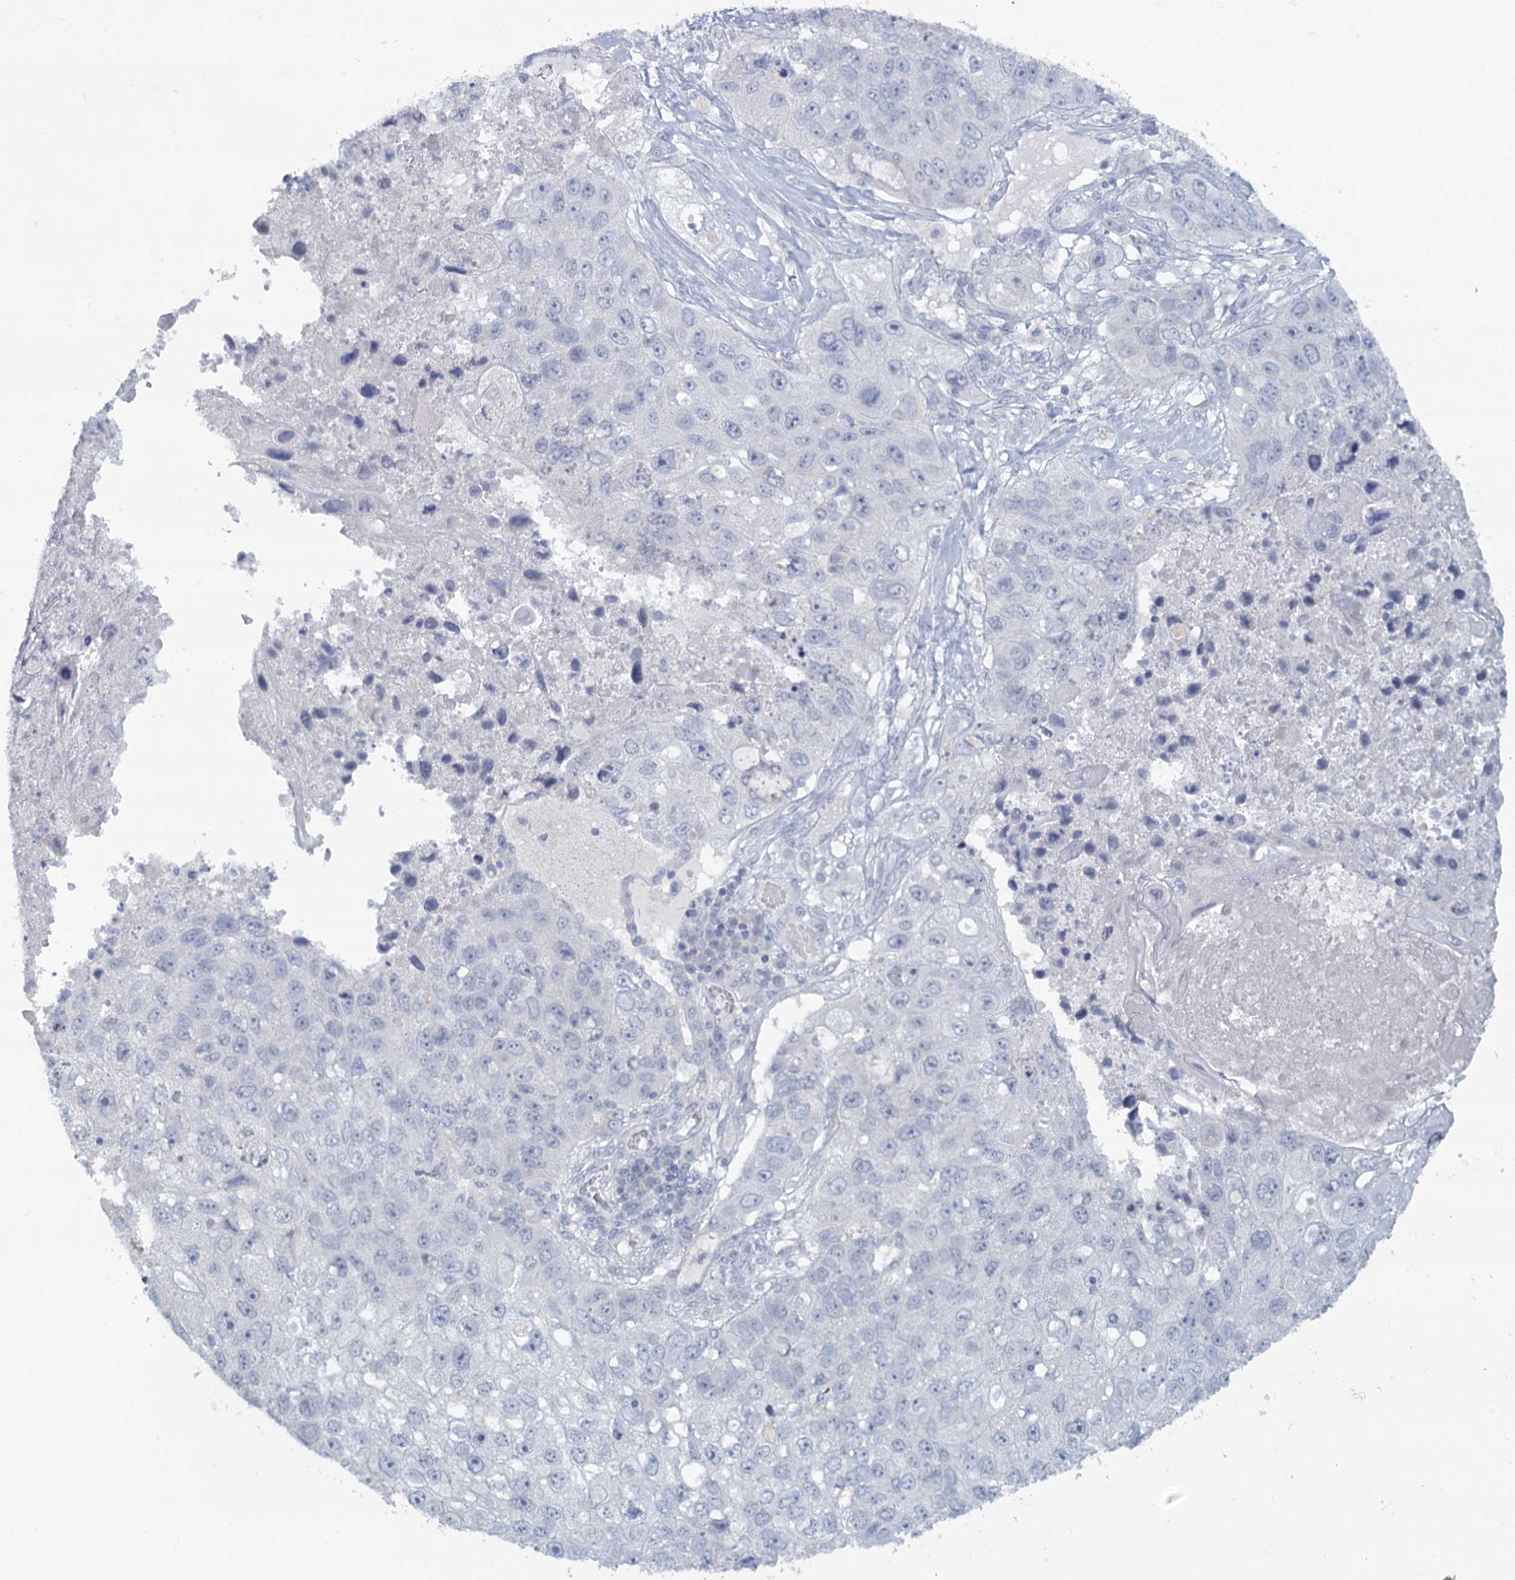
{"staining": {"intensity": "negative", "quantity": "none", "location": "none"}, "tissue": "lung cancer", "cell_type": "Tumor cells", "image_type": "cancer", "snomed": [{"axis": "morphology", "description": "Squamous cell carcinoma, NOS"}, {"axis": "topography", "description": "Lung"}], "caption": "Protein analysis of lung cancer (squamous cell carcinoma) exhibits no significant positivity in tumor cells.", "gene": "CHGA", "patient": {"sex": "male", "age": 61}}